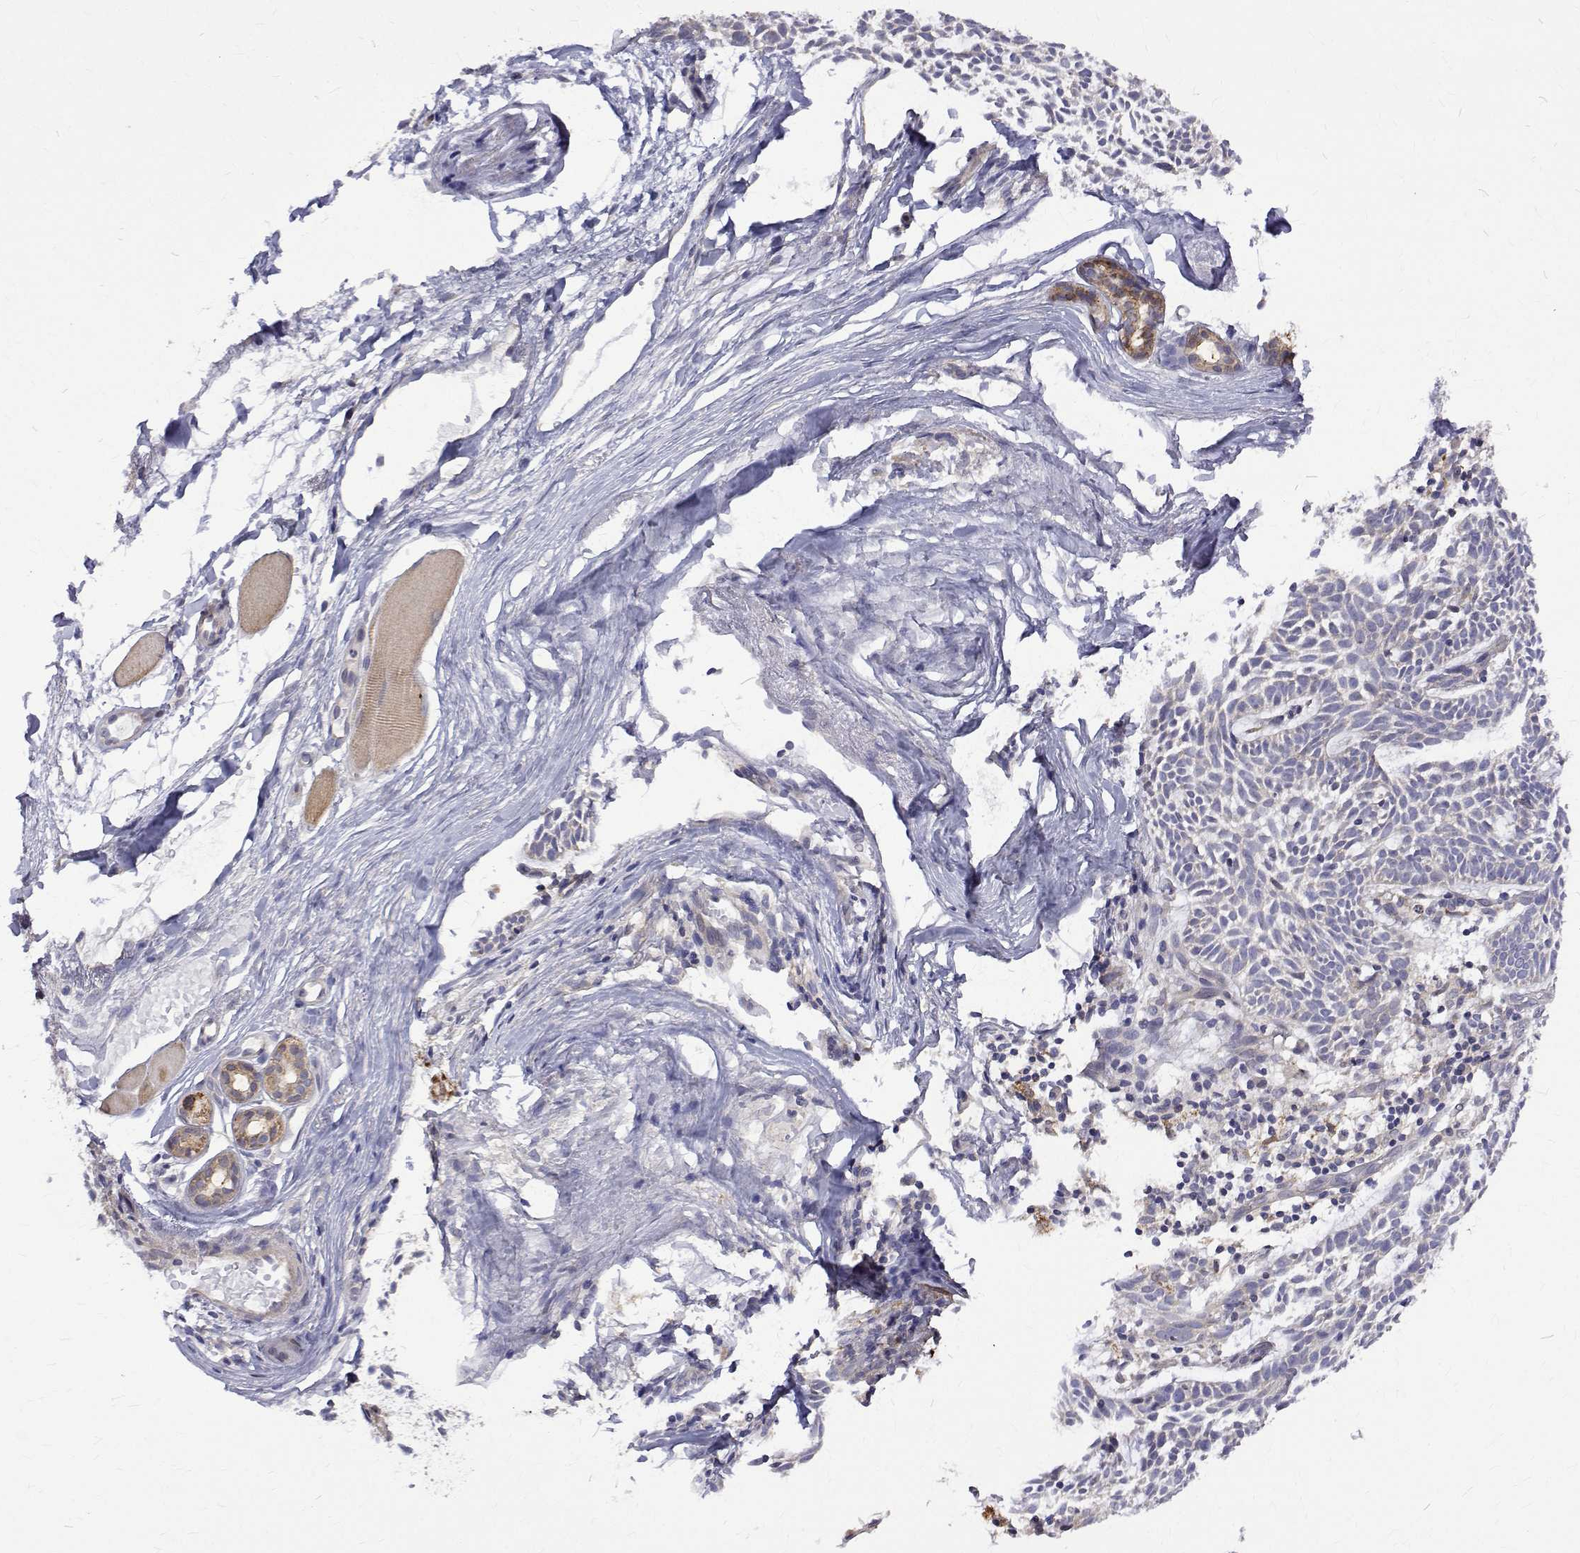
{"staining": {"intensity": "negative", "quantity": "none", "location": "none"}, "tissue": "skin cancer", "cell_type": "Tumor cells", "image_type": "cancer", "snomed": [{"axis": "morphology", "description": "Basal cell carcinoma"}, {"axis": "topography", "description": "Skin"}], "caption": "This is an immunohistochemistry photomicrograph of skin cancer. There is no positivity in tumor cells.", "gene": "PADI1", "patient": {"sex": "male", "age": 83}}